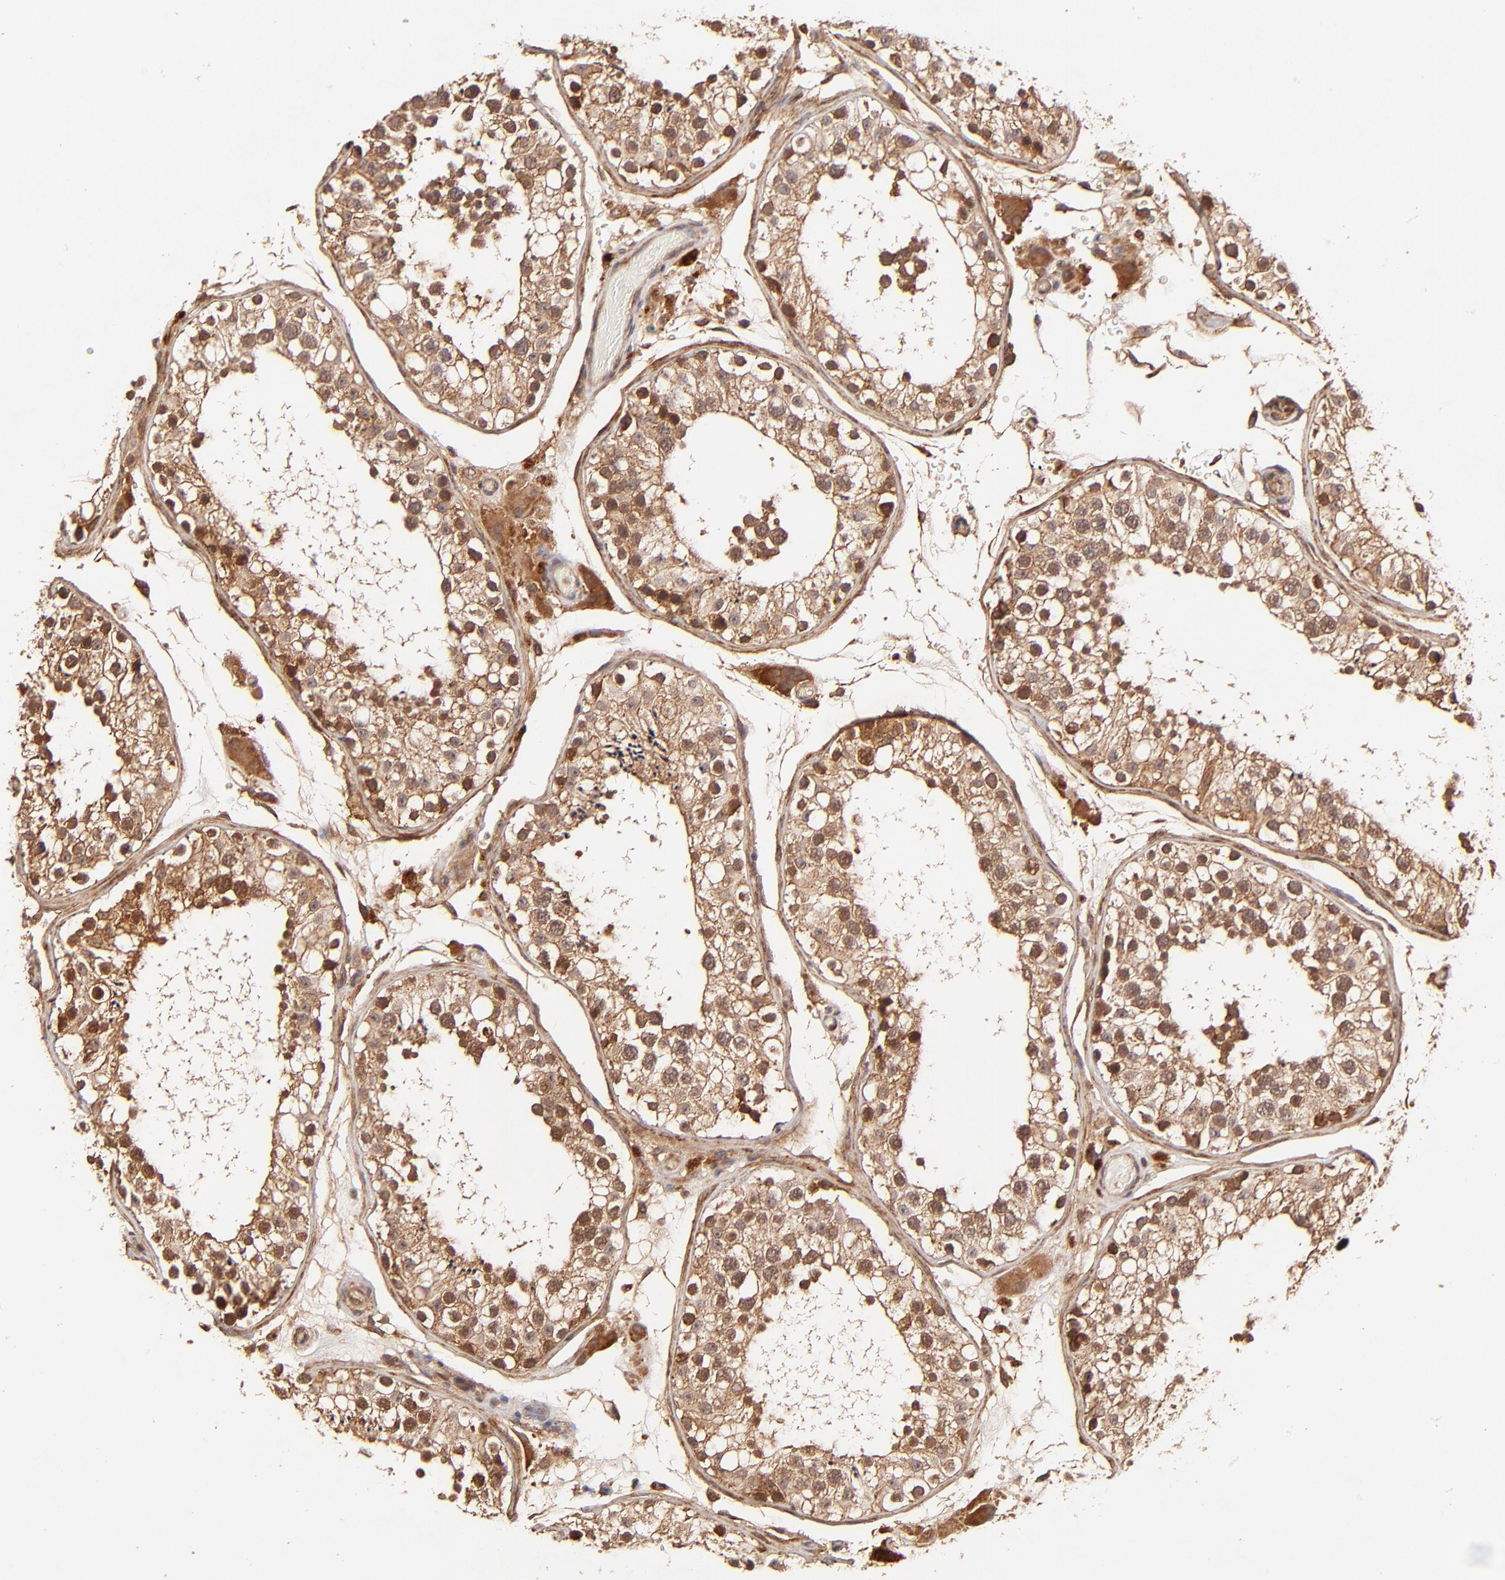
{"staining": {"intensity": "moderate", "quantity": ">75%", "location": "cytoplasmic/membranous"}, "tissue": "testis", "cell_type": "Cells in seminiferous ducts", "image_type": "normal", "snomed": [{"axis": "morphology", "description": "Normal tissue, NOS"}, {"axis": "topography", "description": "Testis"}], "caption": "This is a histology image of IHC staining of benign testis, which shows moderate positivity in the cytoplasmic/membranous of cells in seminiferous ducts.", "gene": "ITGB1", "patient": {"sex": "male", "age": 26}}